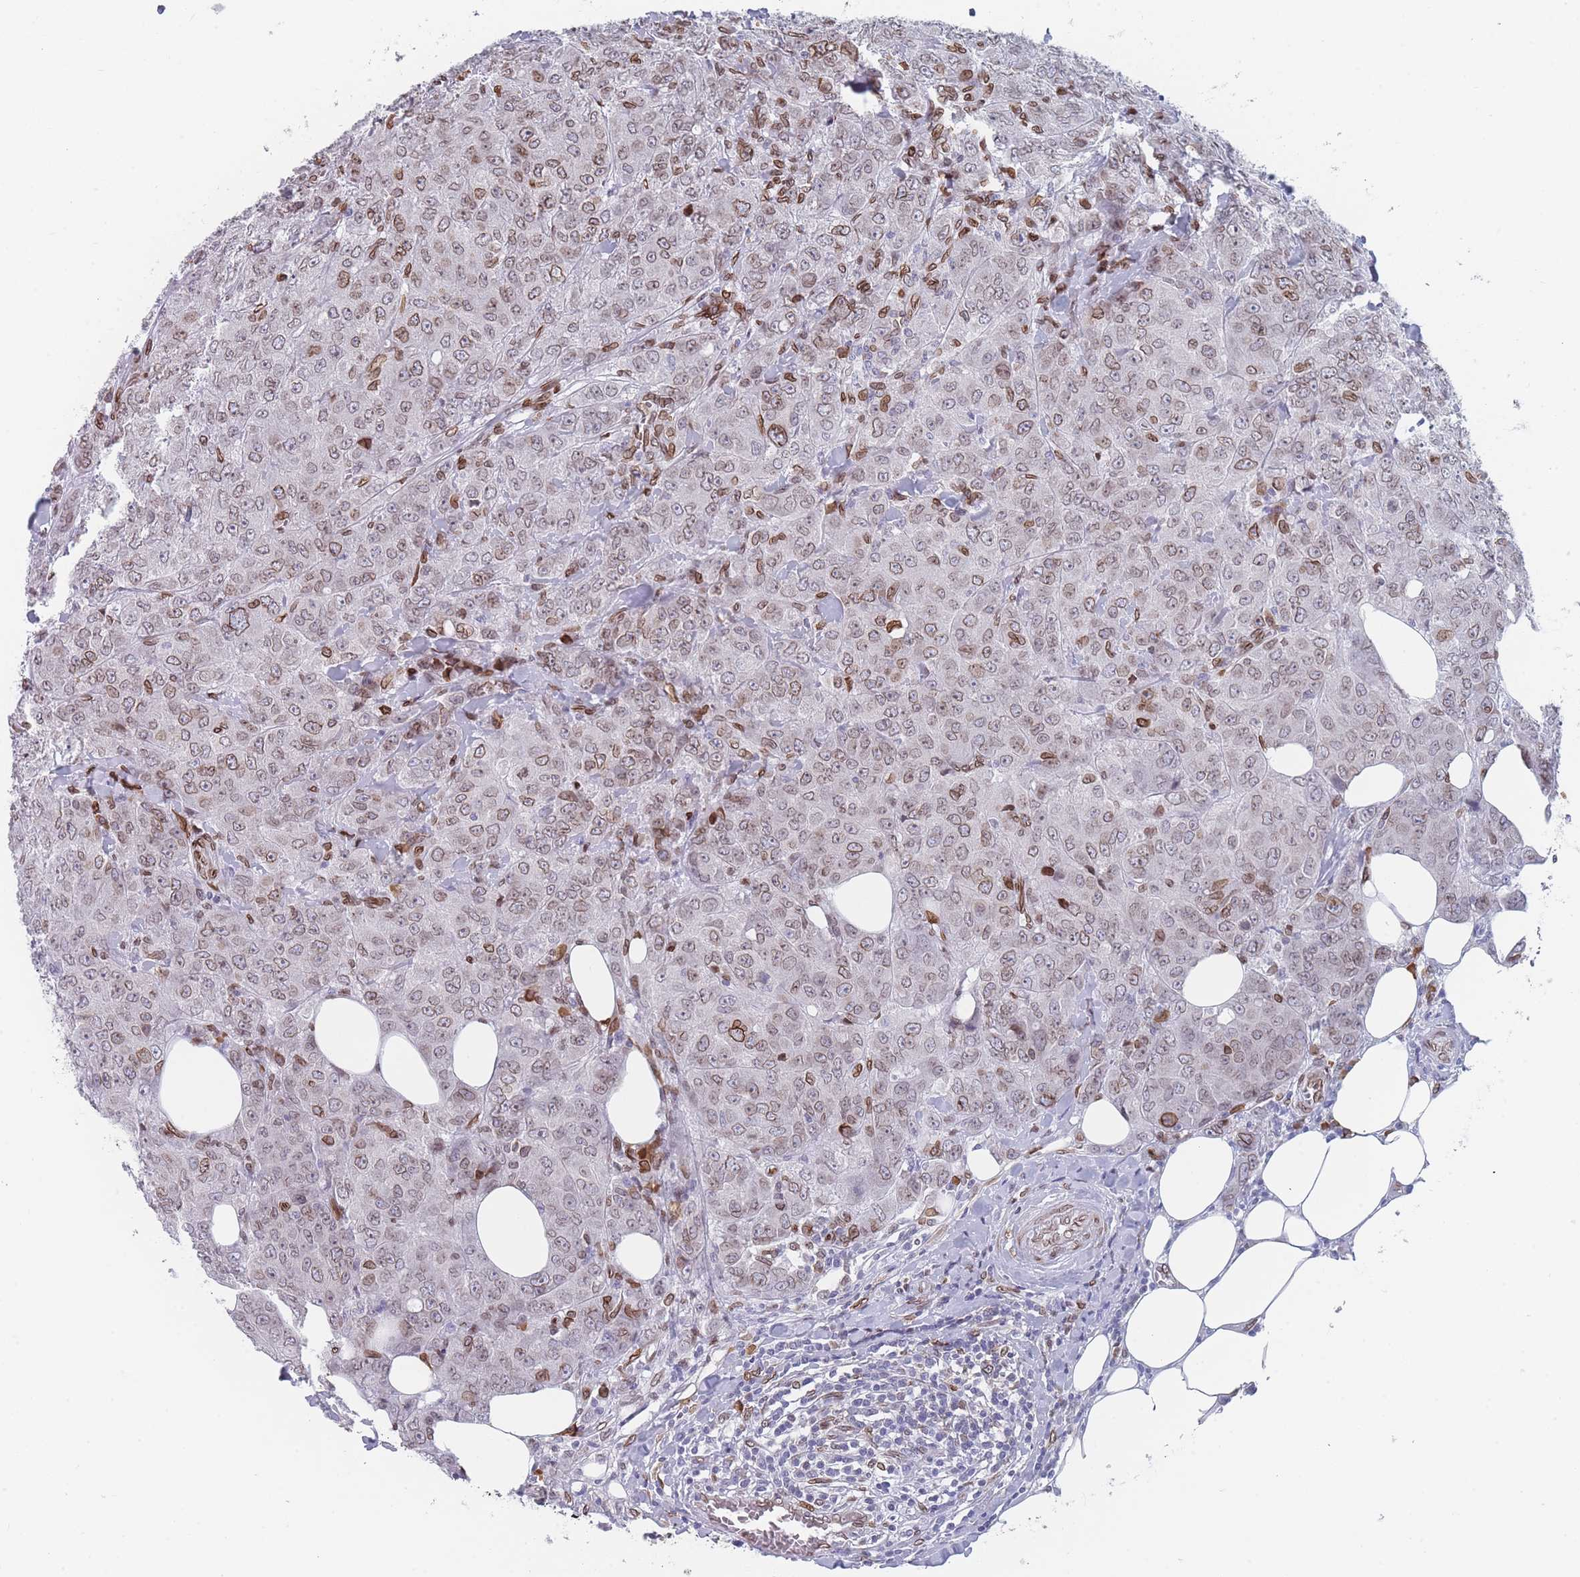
{"staining": {"intensity": "weak", "quantity": "25%-75%", "location": "cytoplasmic/membranous,nuclear"}, "tissue": "breast cancer", "cell_type": "Tumor cells", "image_type": "cancer", "snomed": [{"axis": "morphology", "description": "Duct carcinoma"}, {"axis": "topography", "description": "Breast"}], "caption": "Approximately 25%-75% of tumor cells in breast intraductal carcinoma show weak cytoplasmic/membranous and nuclear protein staining as visualized by brown immunohistochemical staining.", "gene": "ZBTB1", "patient": {"sex": "female", "age": 43}}